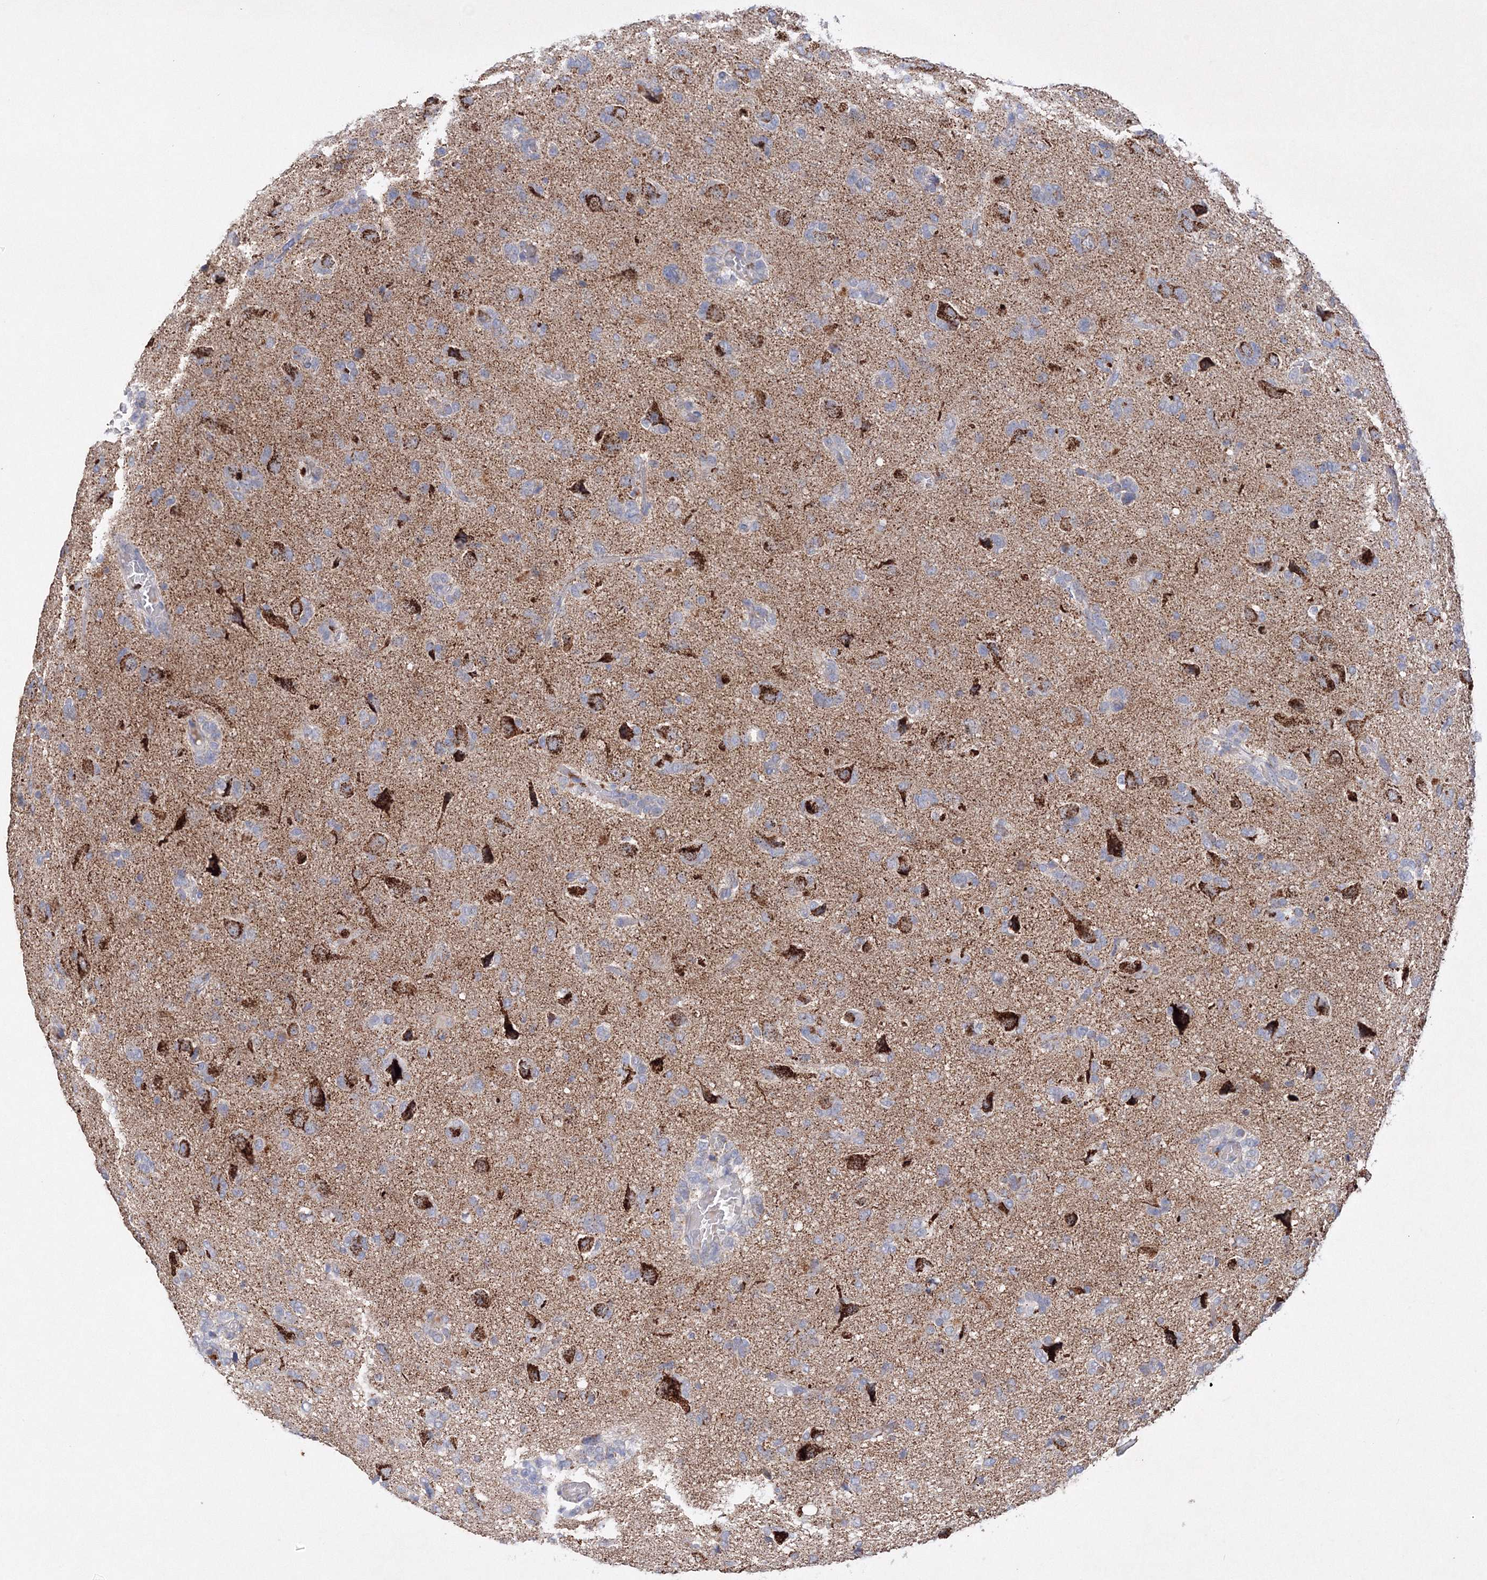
{"staining": {"intensity": "negative", "quantity": "none", "location": "none"}, "tissue": "glioma", "cell_type": "Tumor cells", "image_type": "cancer", "snomed": [{"axis": "morphology", "description": "Glioma, malignant, High grade"}, {"axis": "topography", "description": "Brain"}], "caption": "Immunohistochemistry of glioma exhibits no expression in tumor cells.", "gene": "GLS", "patient": {"sex": "female", "age": 59}}